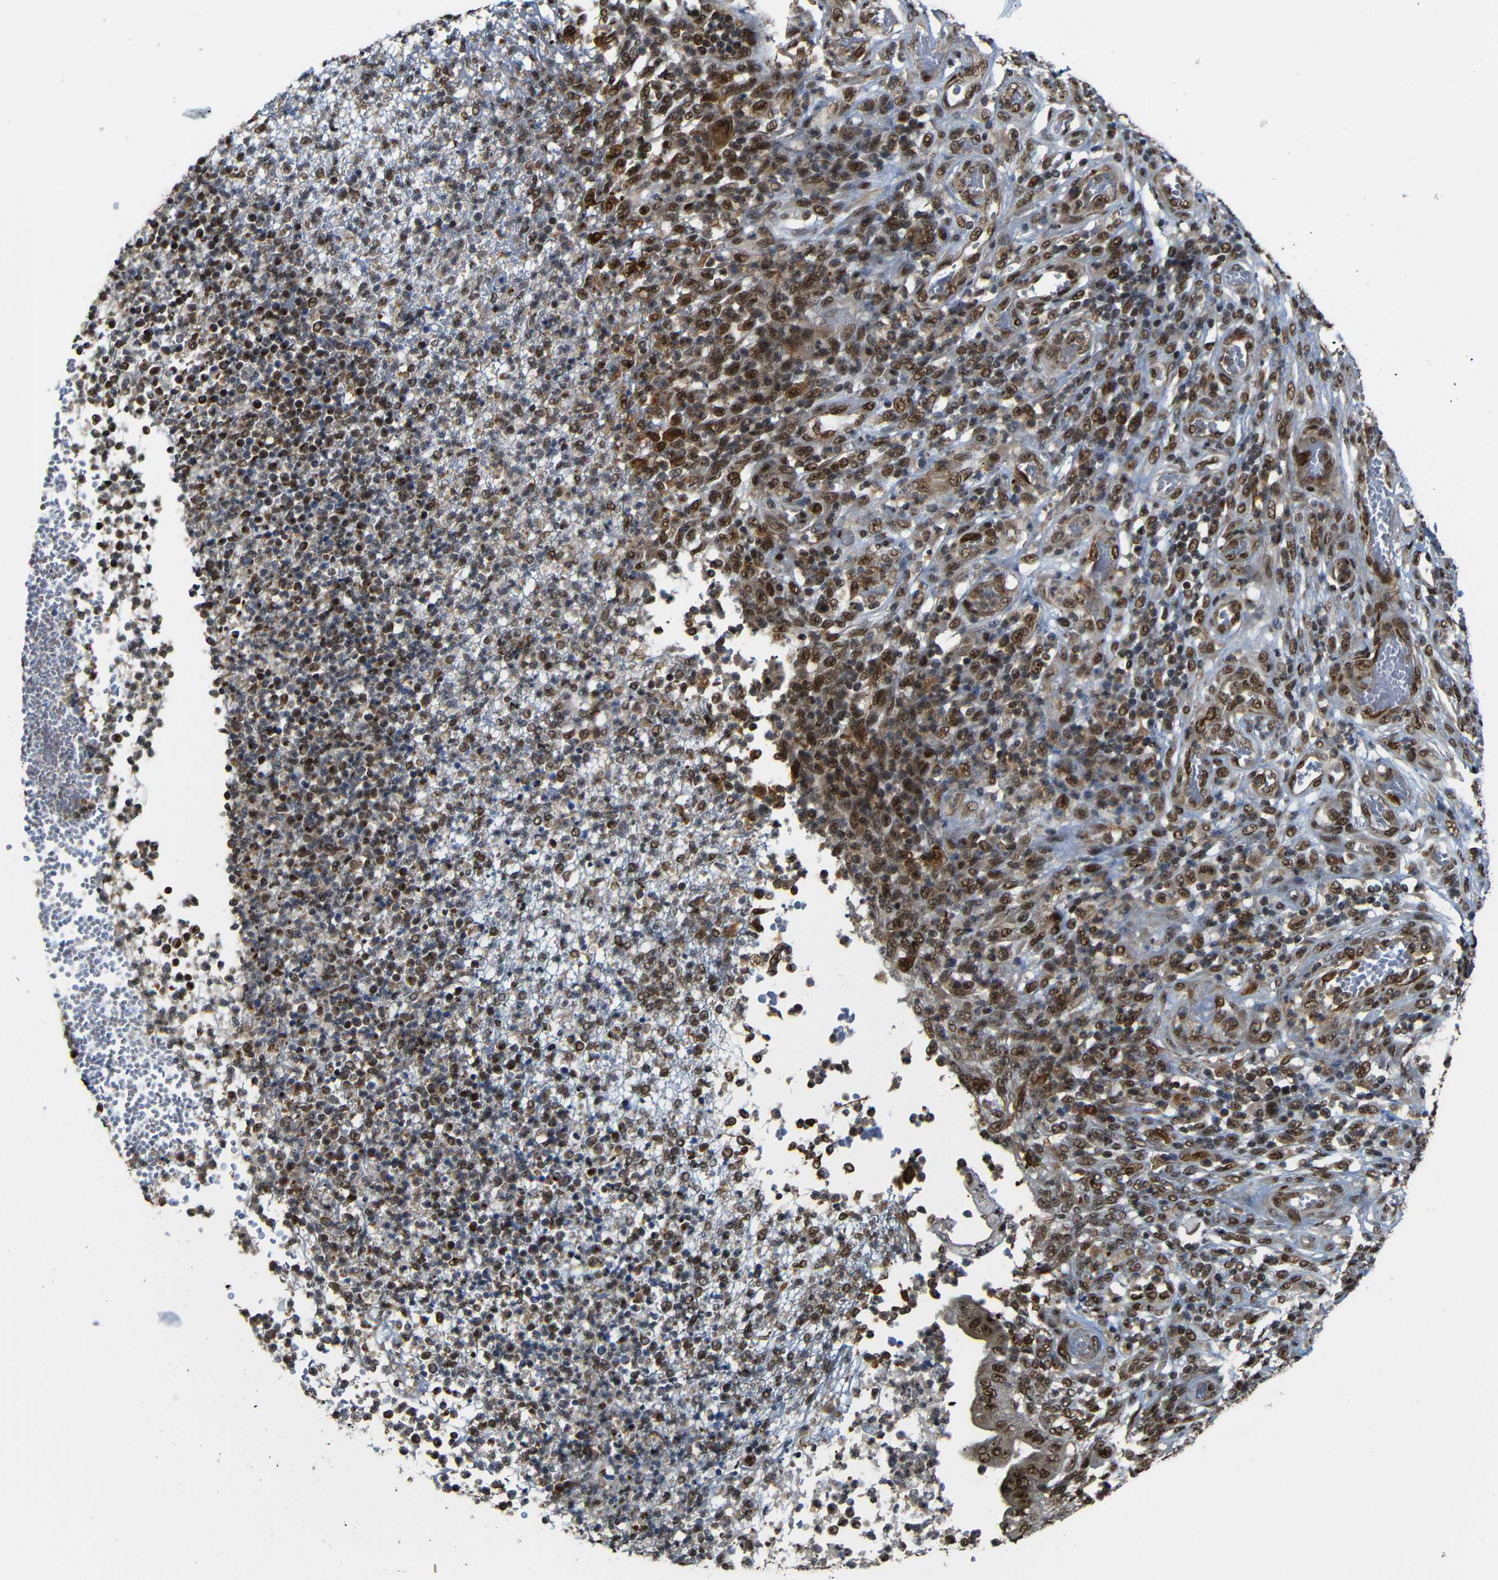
{"staining": {"intensity": "moderate", "quantity": ">75%", "location": "cytoplasmic/membranous,nuclear"}, "tissue": "stomach cancer", "cell_type": "Tumor cells", "image_type": "cancer", "snomed": [{"axis": "morphology", "description": "Adenocarcinoma, NOS"}, {"axis": "topography", "description": "Stomach"}], "caption": "Human stomach cancer (adenocarcinoma) stained with a protein marker shows moderate staining in tumor cells.", "gene": "TCF7L2", "patient": {"sex": "female", "age": 73}}